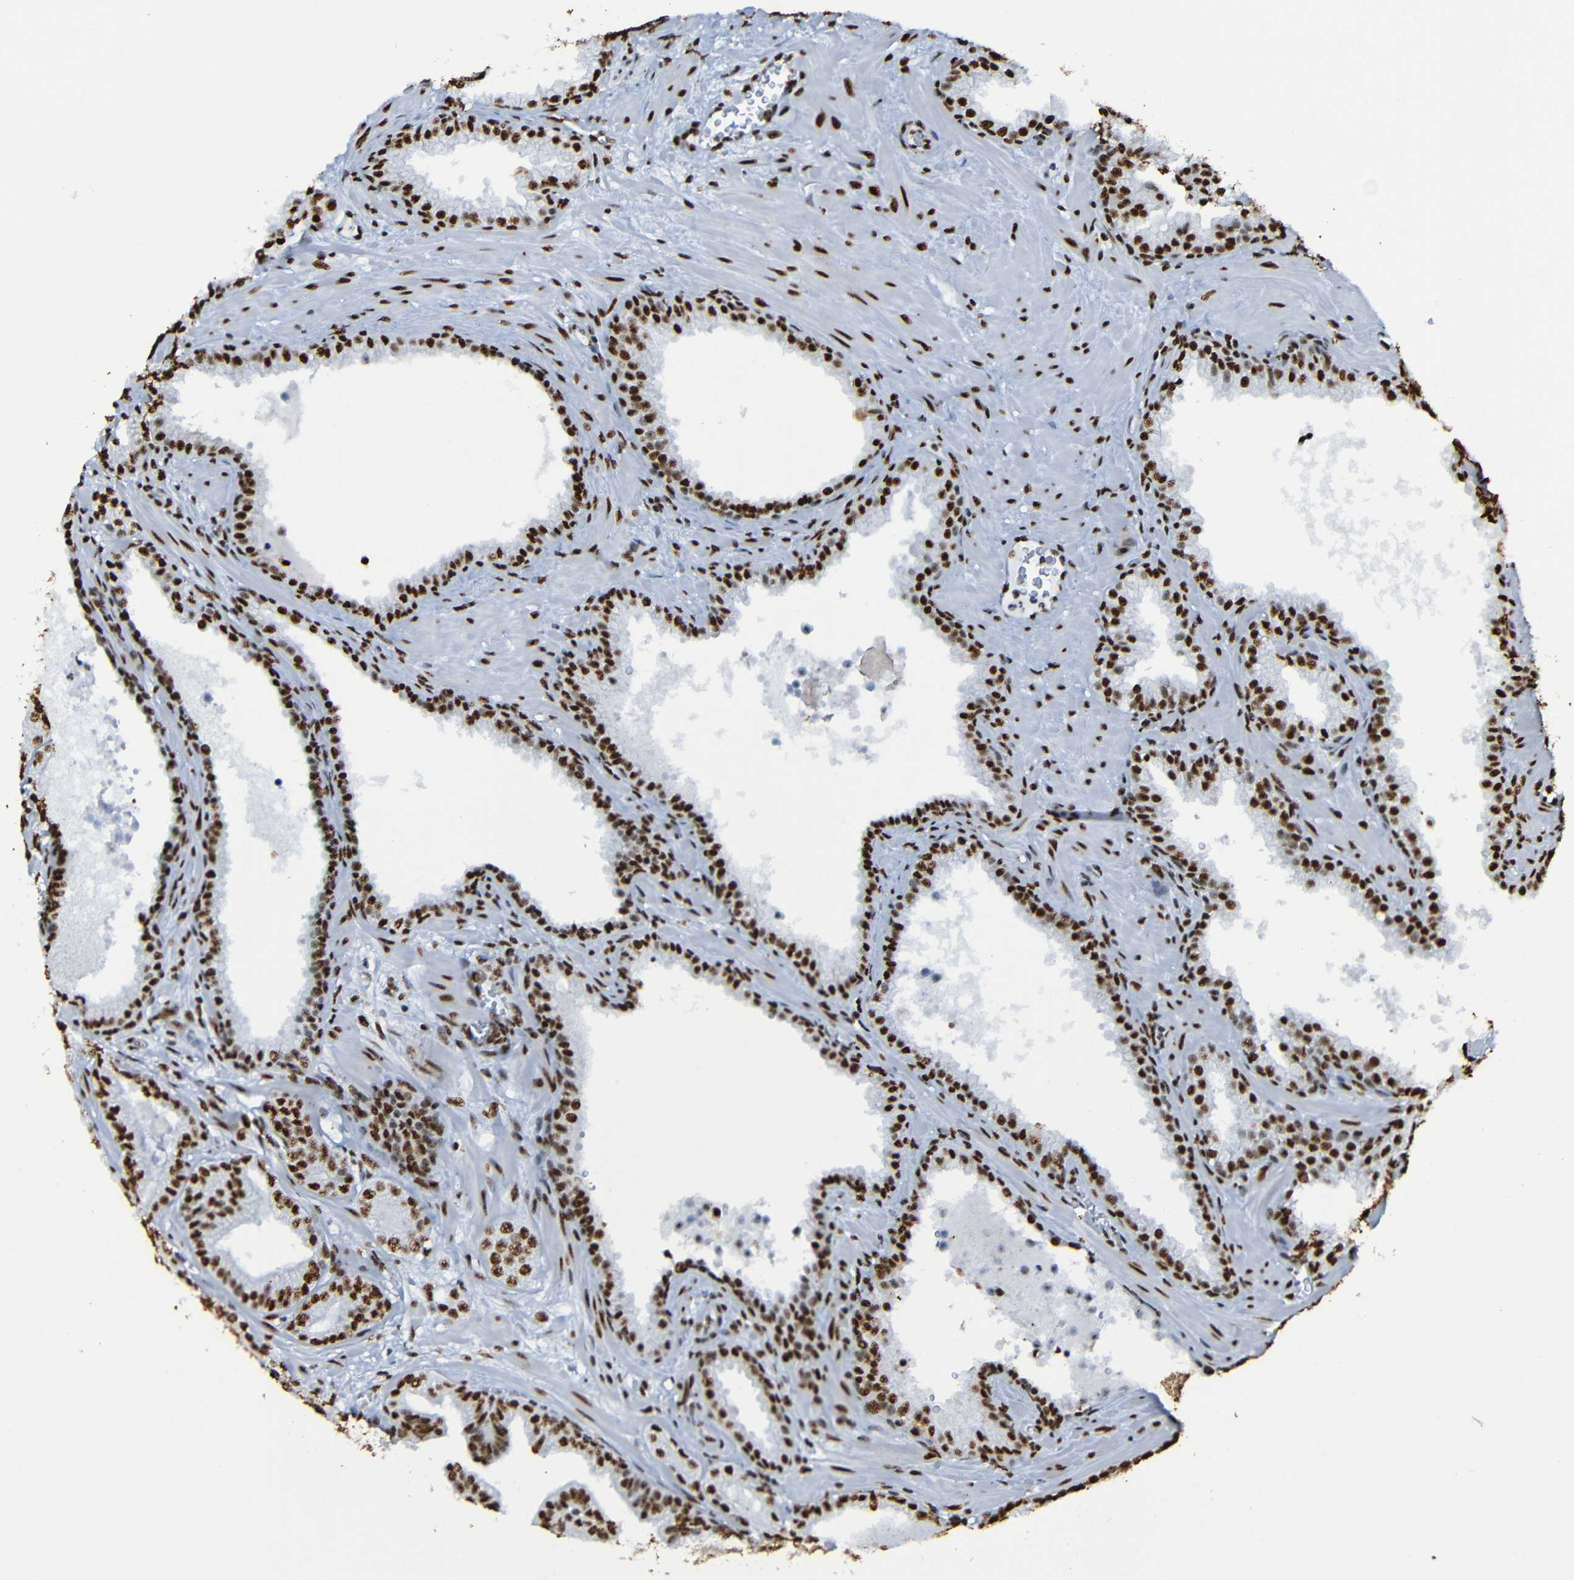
{"staining": {"intensity": "strong", "quantity": ">75%", "location": "nuclear"}, "tissue": "prostate cancer", "cell_type": "Tumor cells", "image_type": "cancer", "snomed": [{"axis": "morphology", "description": "Adenocarcinoma, Low grade"}, {"axis": "topography", "description": "Prostate"}], "caption": "A photomicrograph of human prostate cancer stained for a protein displays strong nuclear brown staining in tumor cells.", "gene": "SRSF3", "patient": {"sex": "male", "age": 59}}